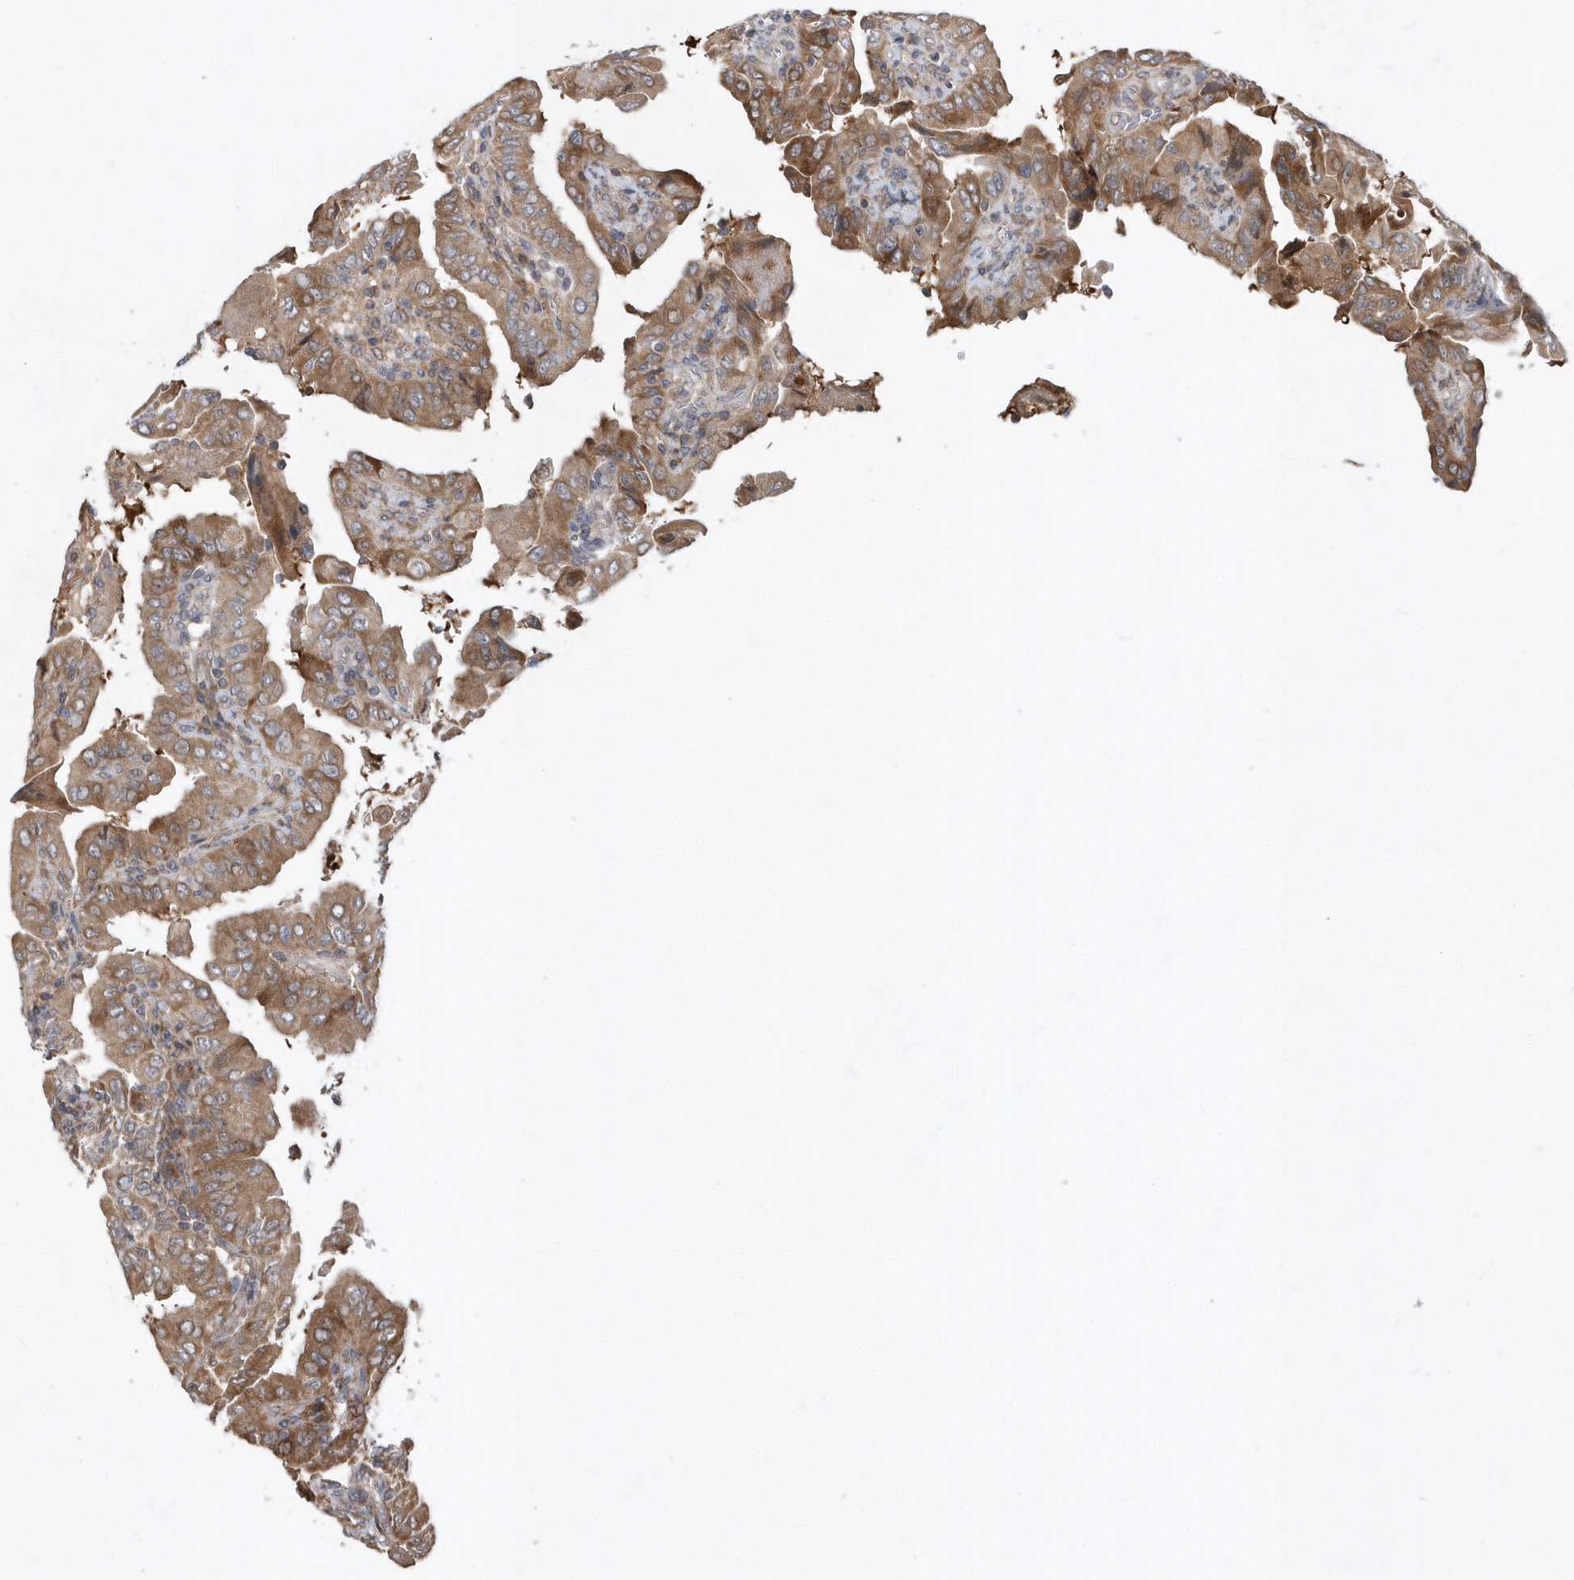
{"staining": {"intensity": "moderate", "quantity": ">75%", "location": "cytoplasmic/membranous"}, "tissue": "thyroid cancer", "cell_type": "Tumor cells", "image_type": "cancer", "snomed": [{"axis": "morphology", "description": "Papillary adenocarcinoma, NOS"}, {"axis": "topography", "description": "Thyroid gland"}], "caption": "Immunohistochemistry (IHC) image of human thyroid cancer (papillary adenocarcinoma) stained for a protein (brown), which displays medium levels of moderate cytoplasmic/membranous positivity in about >75% of tumor cells.", "gene": "HMGCS1", "patient": {"sex": "male", "age": 33}}